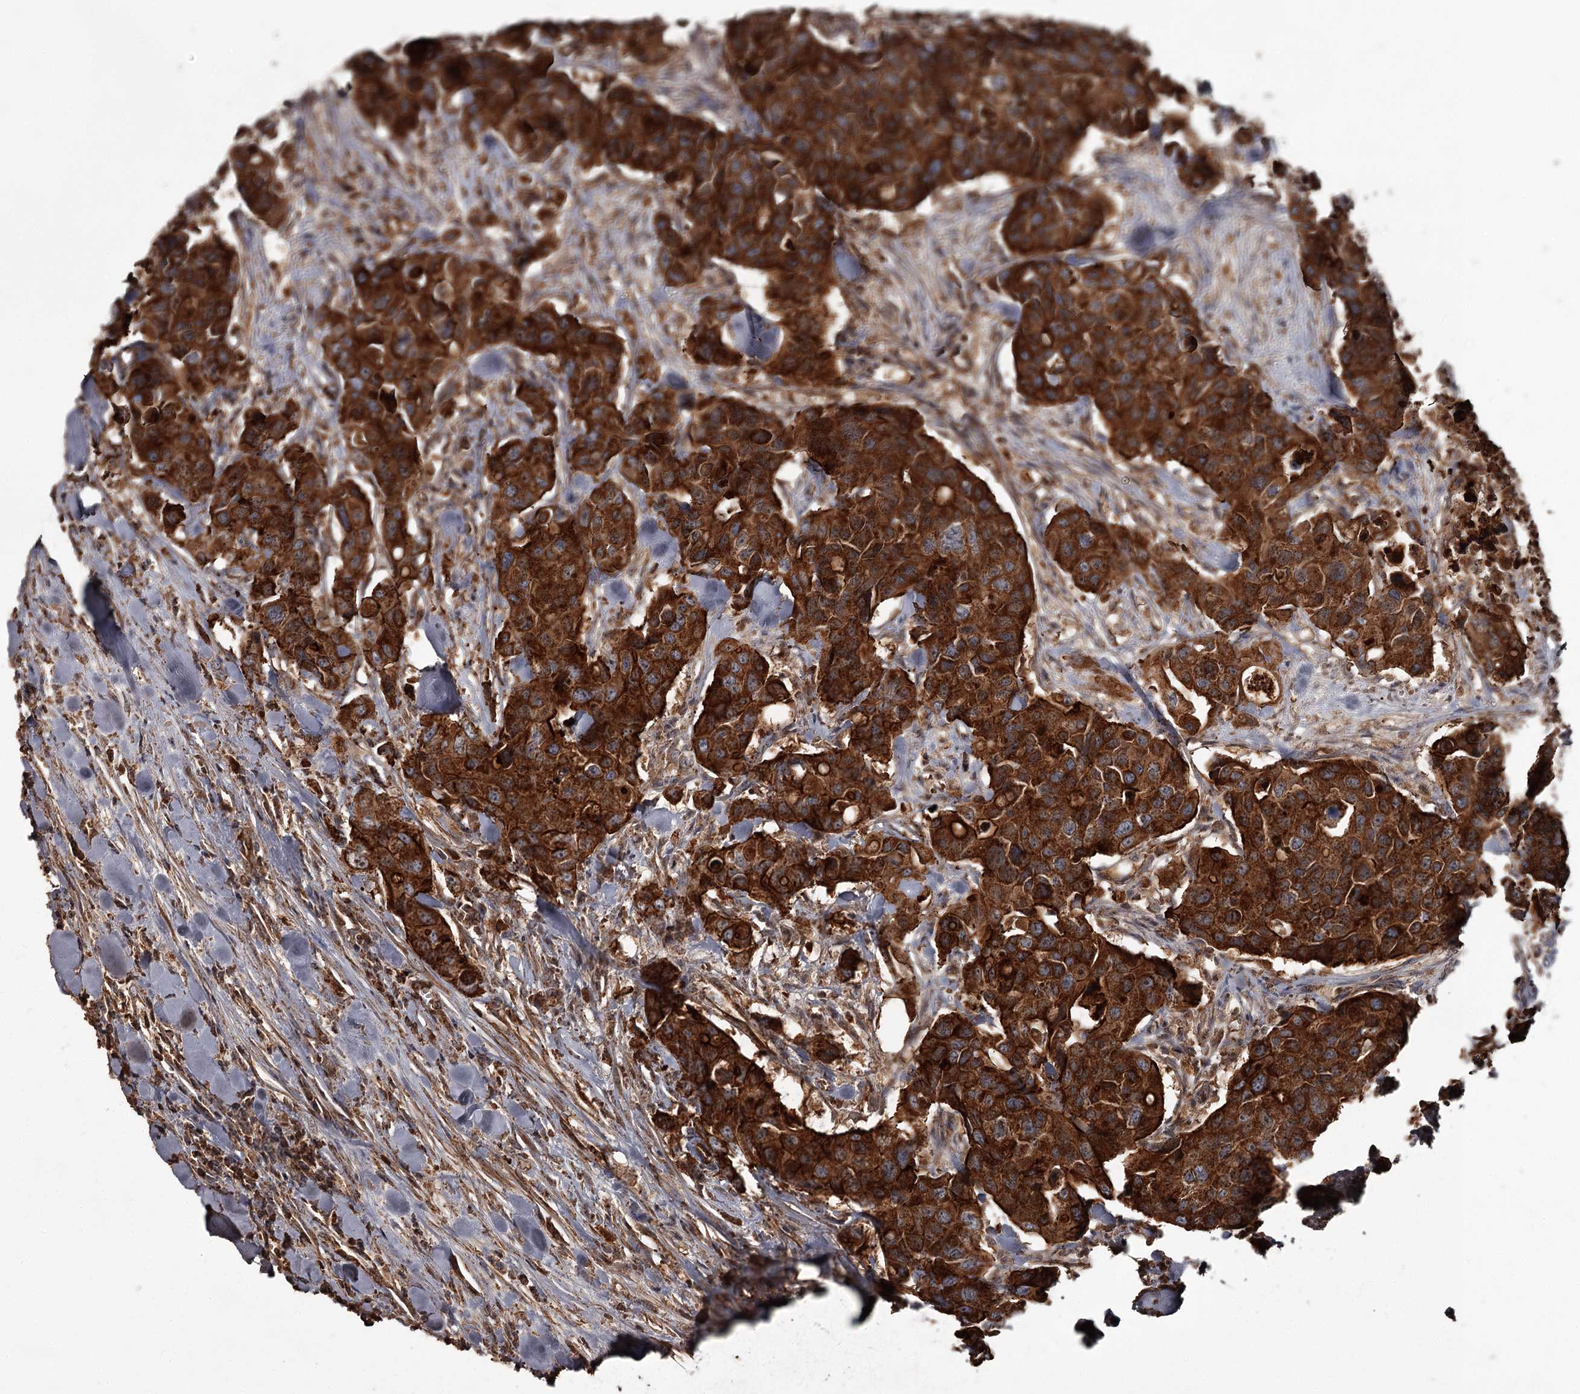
{"staining": {"intensity": "strong", "quantity": ">75%", "location": "cytoplasmic/membranous"}, "tissue": "colorectal cancer", "cell_type": "Tumor cells", "image_type": "cancer", "snomed": [{"axis": "morphology", "description": "Adenocarcinoma, NOS"}, {"axis": "topography", "description": "Colon"}], "caption": "Human colorectal adenocarcinoma stained for a protein (brown) exhibits strong cytoplasmic/membranous positive positivity in about >75% of tumor cells.", "gene": "THAP9", "patient": {"sex": "male", "age": 77}}